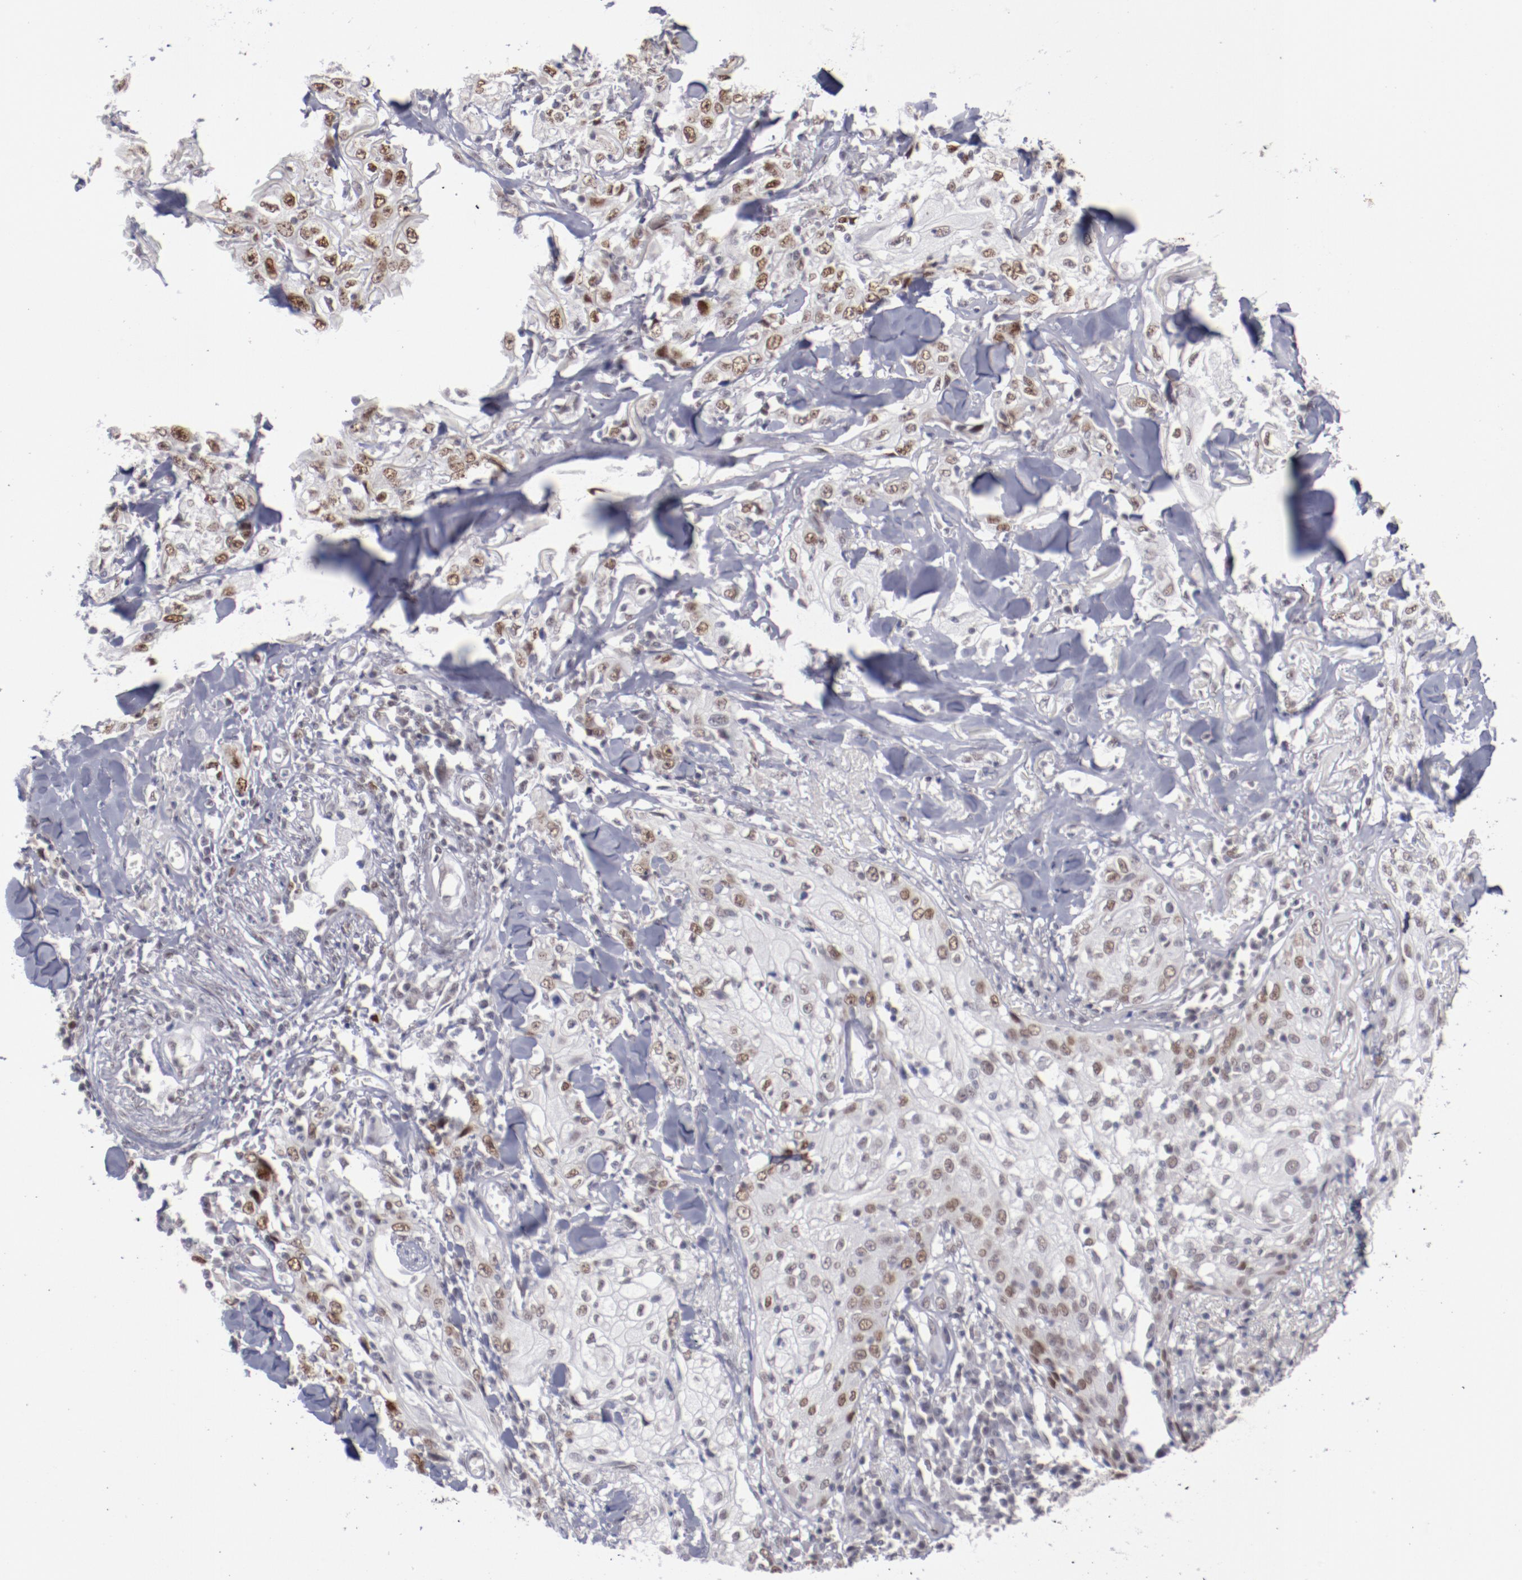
{"staining": {"intensity": "moderate", "quantity": ">75%", "location": "nuclear"}, "tissue": "skin cancer", "cell_type": "Tumor cells", "image_type": "cancer", "snomed": [{"axis": "morphology", "description": "Squamous cell carcinoma, NOS"}, {"axis": "topography", "description": "Skin"}], "caption": "An immunohistochemistry (IHC) photomicrograph of neoplastic tissue is shown. Protein staining in brown shows moderate nuclear positivity in skin squamous cell carcinoma within tumor cells.", "gene": "TFAP4", "patient": {"sex": "male", "age": 65}}